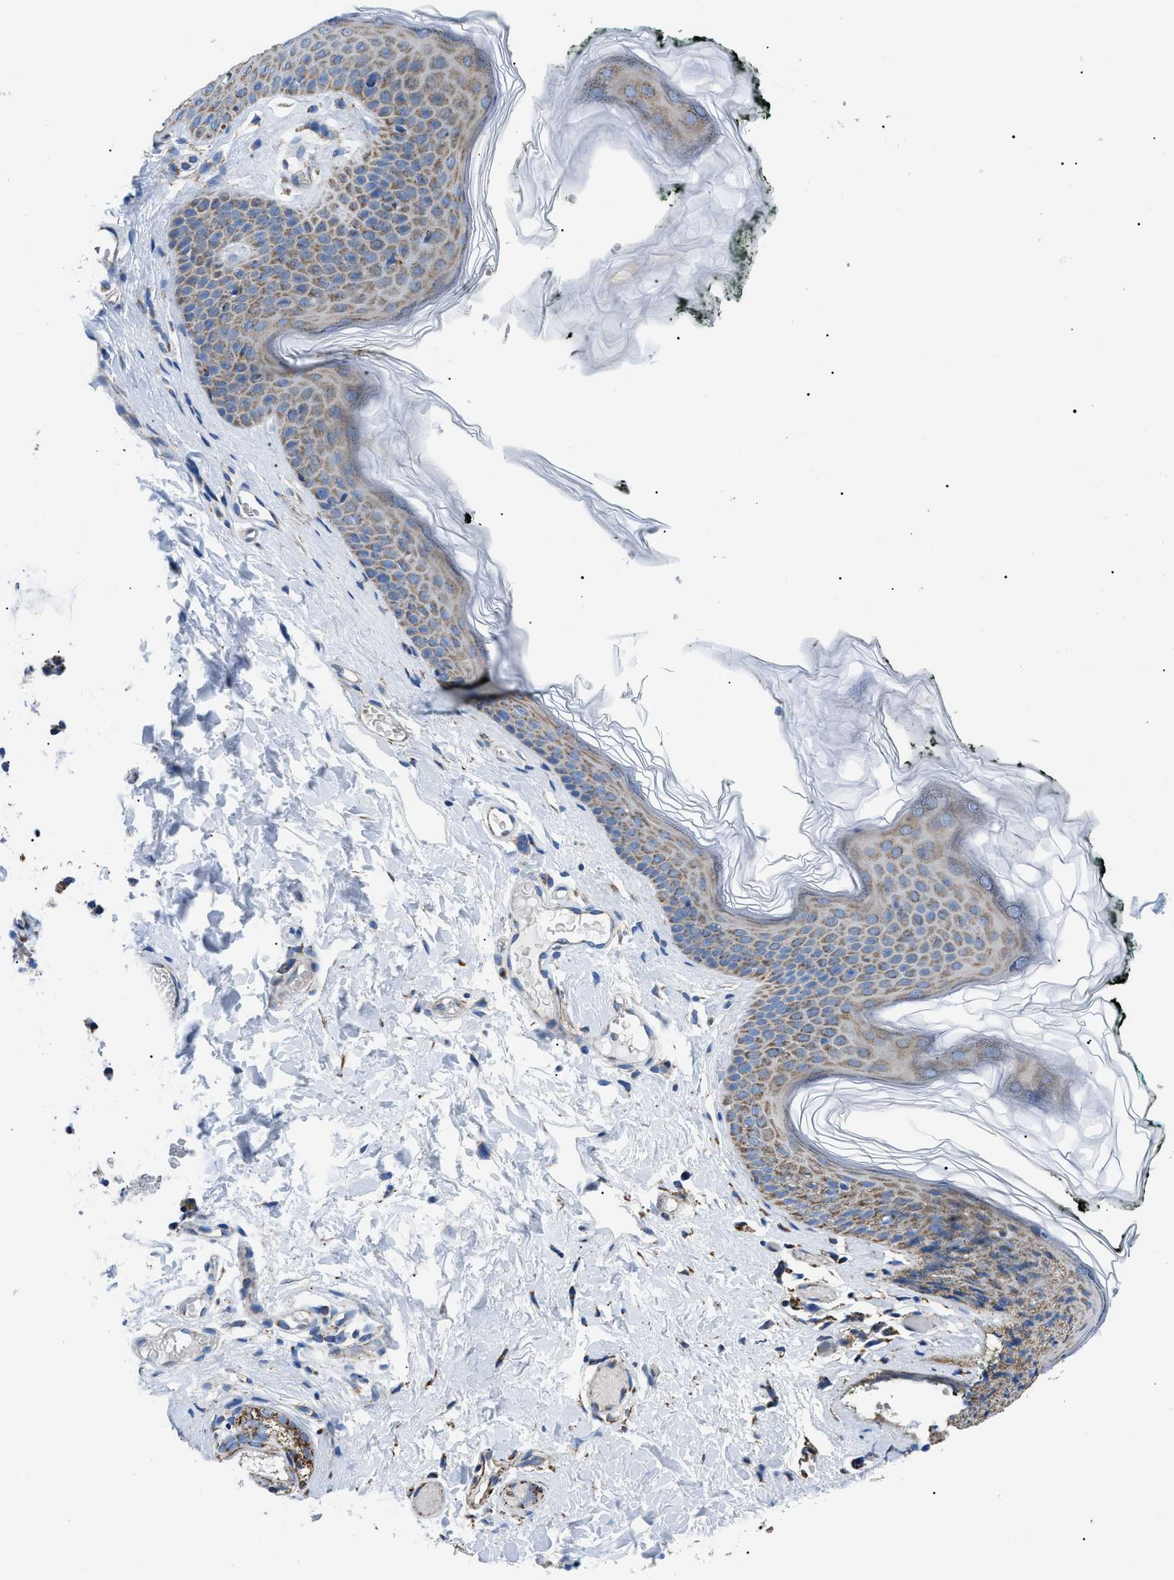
{"staining": {"intensity": "moderate", "quantity": ">75%", "location": "cytoplasmic/membranous"}, "tissue": "skin", "cell_type": "Epidermal cells", "image_type": "normal", "snomed": [{"axis": "morphology", "description": "Normal tissue, NOS"}, {"axis": "morphology", "description": "Inflammation, NOS"}, {"axis": "topography", "description": "Vulva"}], "caption": "Moderate cytoplasmic/membranous protein positivity is appreciated in approximately >75% of epidermal cells in skin.", "gene": "PHB2", "patient": {"sex": "female", "age": 84}}